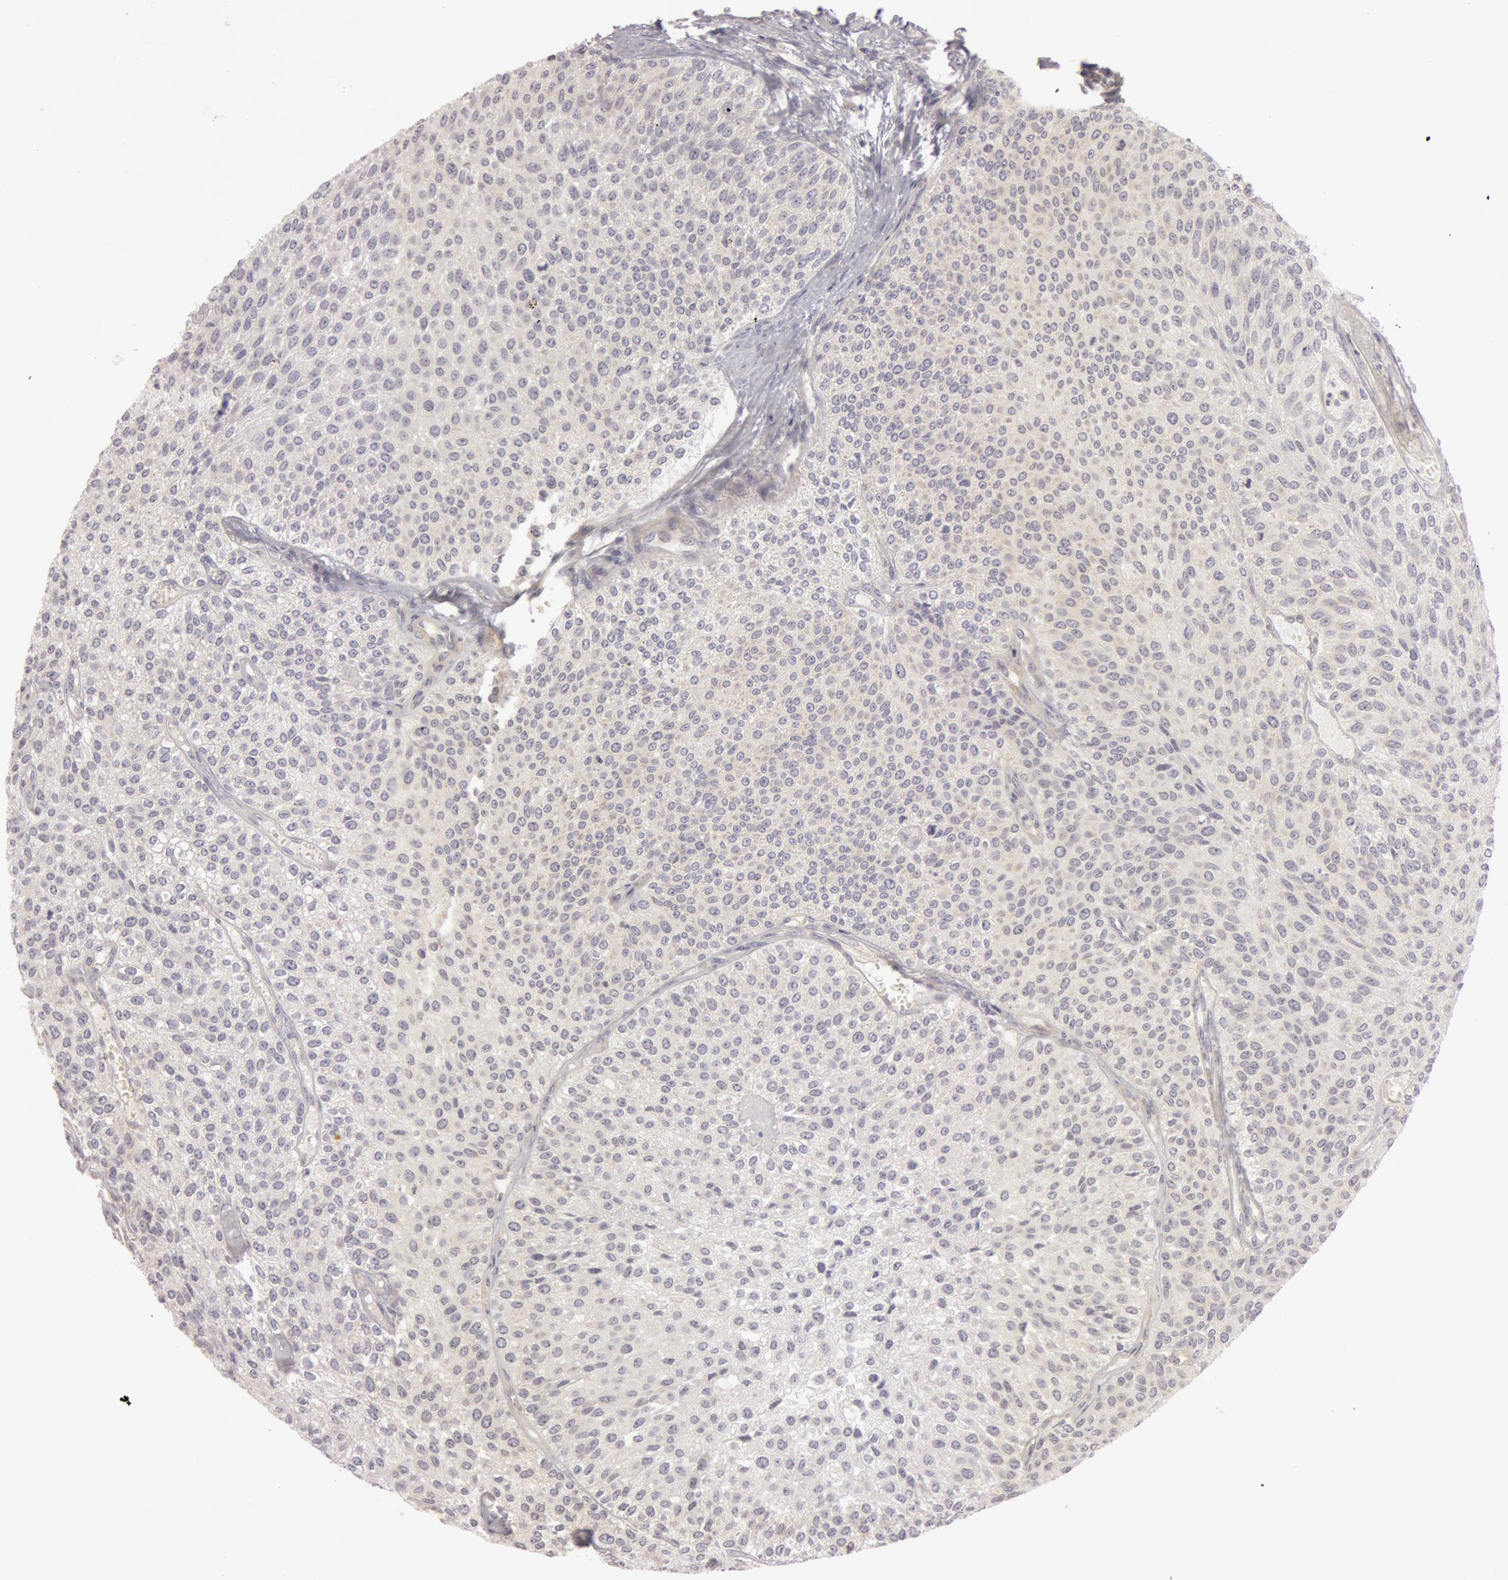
{"staining": {"intensity": "negative", "quantity": "none", "location": "none"}, "tissue": "urothelial cancer", "cell_type": "Tumor cells", "image_type": "cancer", "snomed": [{"axis": "morphology", "description": "Urothelial carcinoma, Low grade"}, {"axis": "topography", "description": "Urinary bladder"}], "caption": "Protein analysis of urothelial cancer displays no significant staining in tumor cells. (DAB IHC, high magnification).", "gene": "RALGAPA1", "patient": {"sex": "female", "age": 73}}